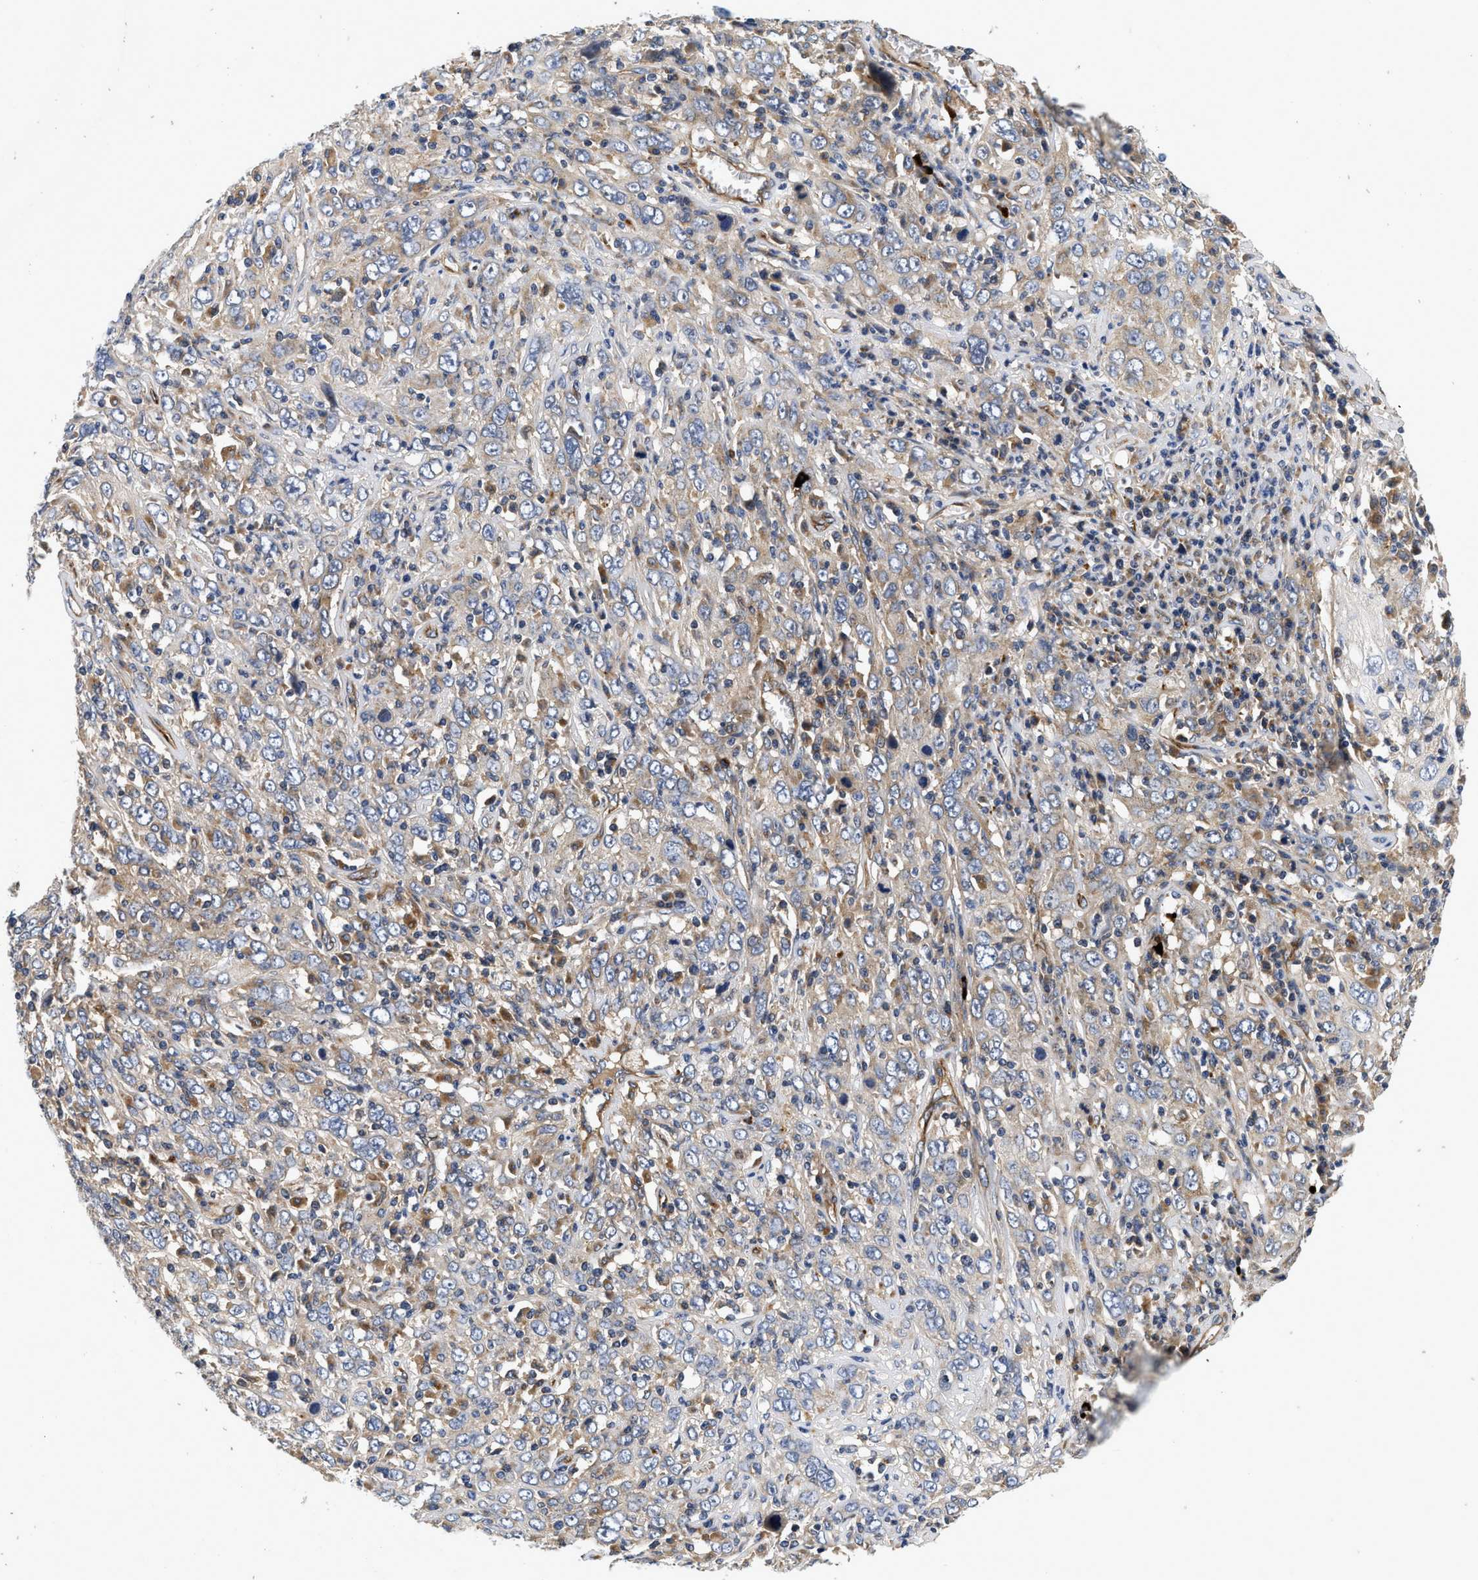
{"staining": {"intensity": "weak", "quantity": "25%-75%", "location": "cytoplasmic/membranous"}, "tissue": "cervical cancer", "cell_type": "Tumor cells", "image_type": "cancer", "snomed": [{"axis": "morphology", "description": "Squamous cell carcinoma, NOS"}, {"axis": "topography", "description": "Cervix"}], "caption": "A brown stain shows weak cytoplasmic/membranous expression of a protein in human cervical cancer tumor cells. The staining was performed using DAB (3,3'-diaminobenzidine) to visualize the protein expression in brown, while the nuclei were stained in blue with hematoxylin (Magnification: 20x).", "gene": "NME6", "patient": {"sex": "female", "age": 46}}